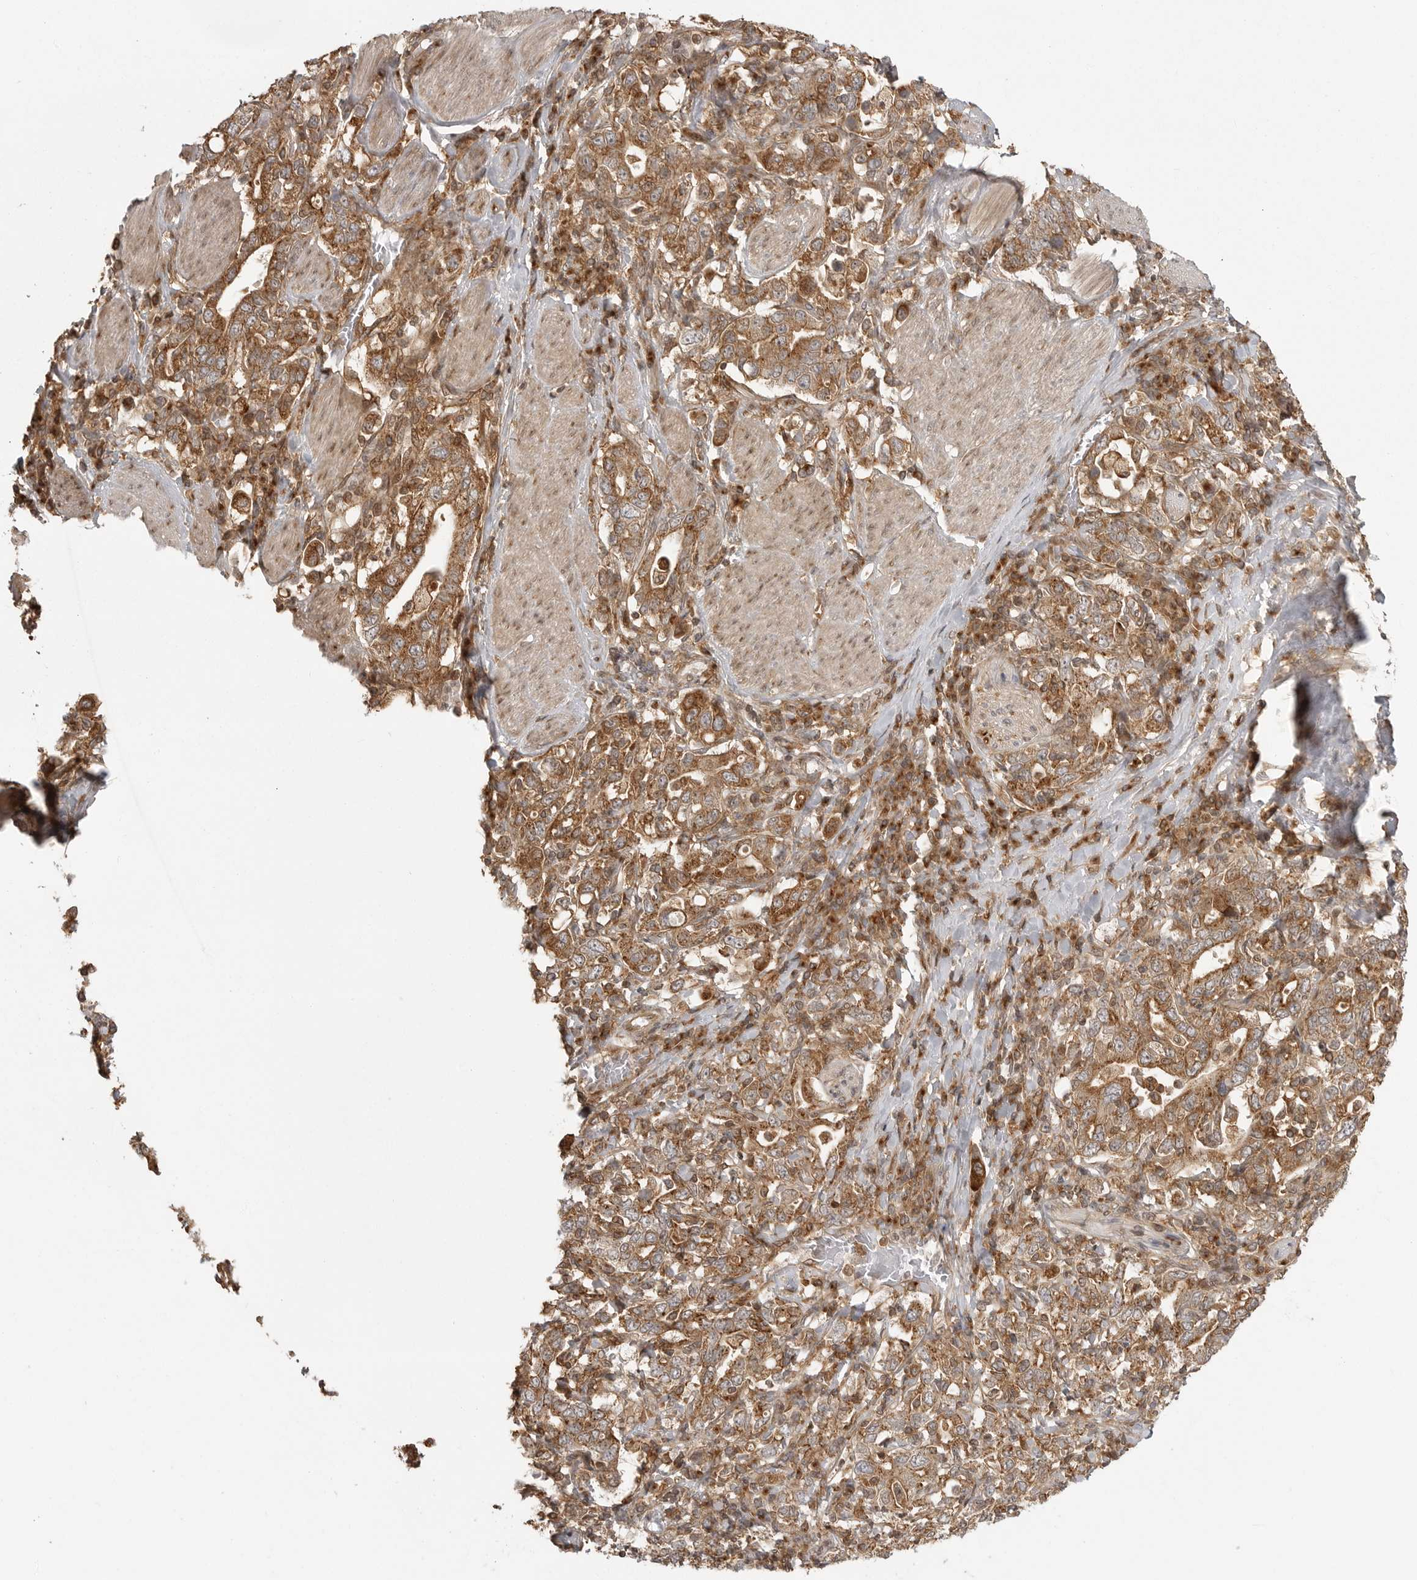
{"staining": {"intensity": "moderate", "quantity": ">75%", "location": "cytoplasmic/membranous"}, "tissue": "stomach cancer", "cell_type": "Tumor cells", "image_type": "cancer", "snomed": [{"axis": "morphology", "description": "Adenocarcinoma, NOS"}, {"axis": "topography", "description": "Stomach, upper"}], "caption": "An image of stomach adenocarcinoma stained for a protein shows moderate cytoplasmic/membranous brown staining in tumor cells. The staining was performed using DAB (3,3'-diaminobenzidine) to visualize the protein expression in brown, while the nuclei were stained in blue with hematoxylin (Magnification: 20x).", "gene": "FAT3", "patient": {"sex": "male", "age": 62}}